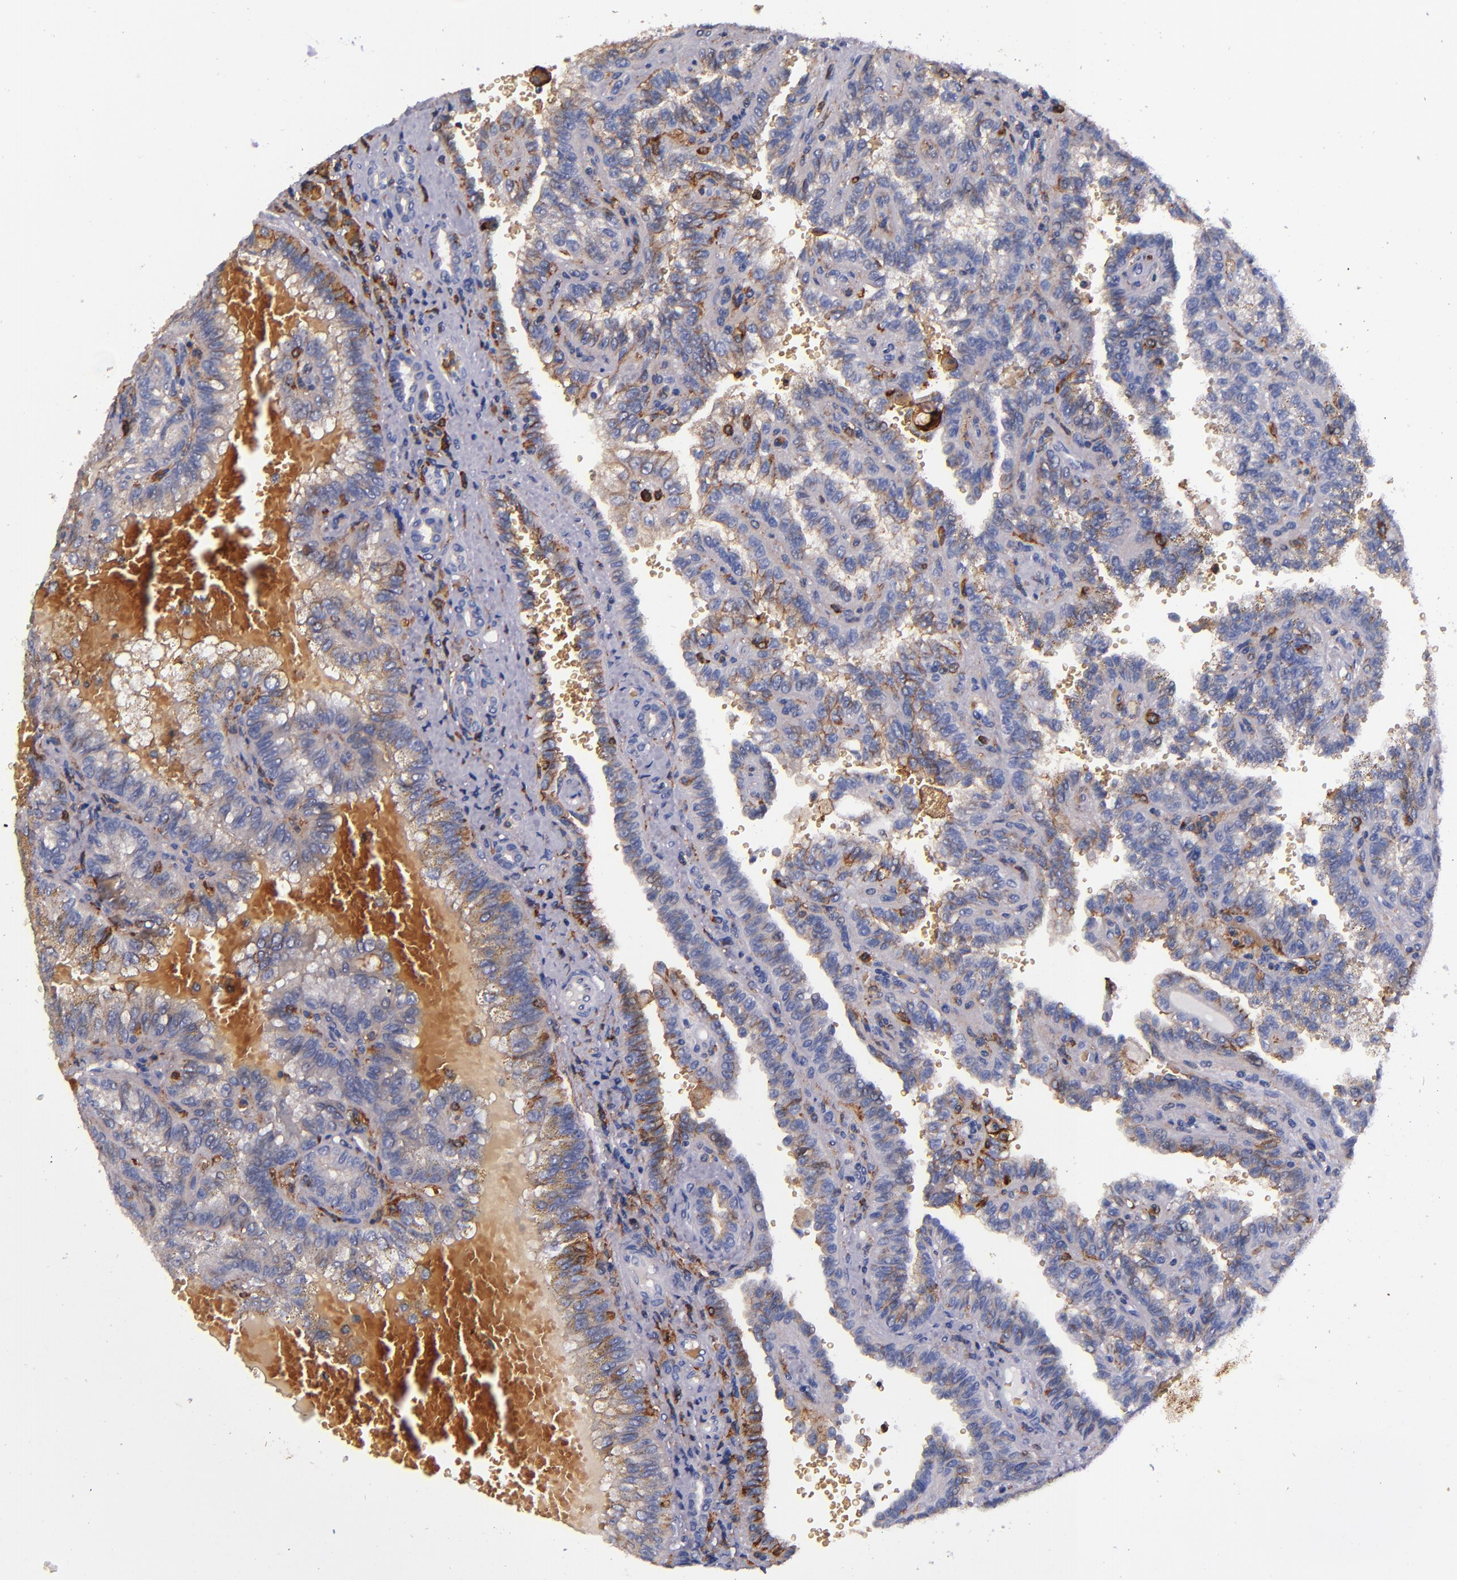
{"staining": {"intensity": "negative", "quantity": "none", "location": "none"}, "tissue": "renal cancer", "cell_type": "Tumor cells", "image_type": "cancer", "snomed": [{"axis": "morphology", "description": "Inflammation, NOS"}, {"axis": "morphology", "description": "Adenocarcinoma, NOS"}, {"axis": "topography", "description": "Kidney"}], "caption": "High power microscopy photomicrograph of an immunohistochemistry photomicrograph of renal cancer (adenocarcinoma), revealing no significant staining in tumor cells. (Brightfield microscopy of DAB immunohistochemistry at high magnification).", "gene": "SIRPA", "patient": {"sex": "male", "age": 68}}